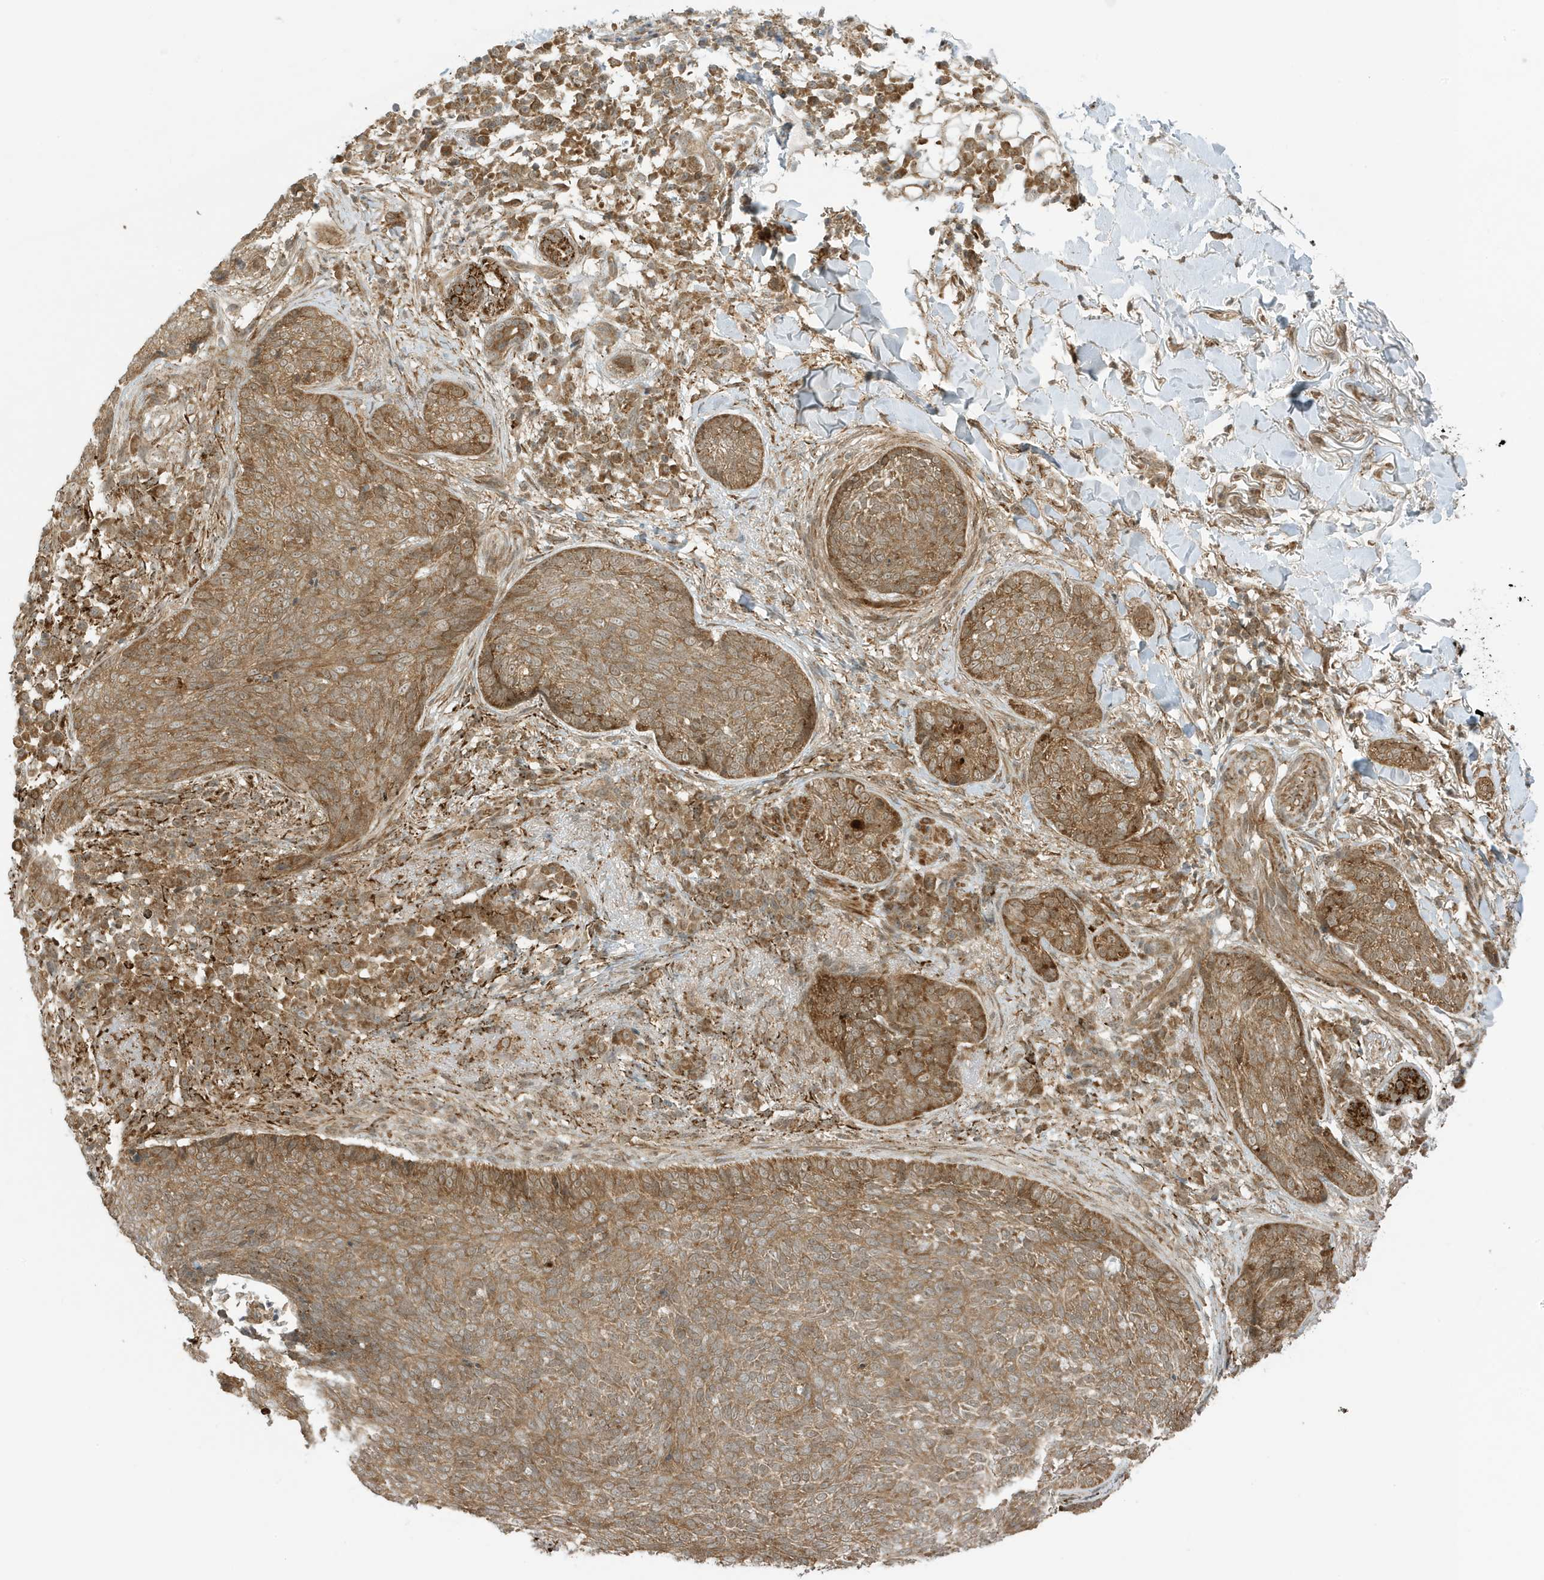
{"staining": {"intensity": "moderate", "quantity": ">75%", "location": "cytoplasmic/membranous"}, "tissue": "skin cancer", "cell_type": "Tumor cells", "image_type": "cancer", "snomed": [{"axis": "morphology", "description": "Basal cell carcinoma"}, {"axis": "topography", "description": "Skin"}], "caption": "An immunohistochemistry (IHC) photomicrograph of tumor tissue is shown. Protein staining in brown highlights moderate cytoplasmic/membranous positivity in skin basal cell carcinoma within tumor cells. (IHC, brightfield microscopy, high magnification).", "gene": "DHX36", "patient": {"sex": "male", "age": 85}}